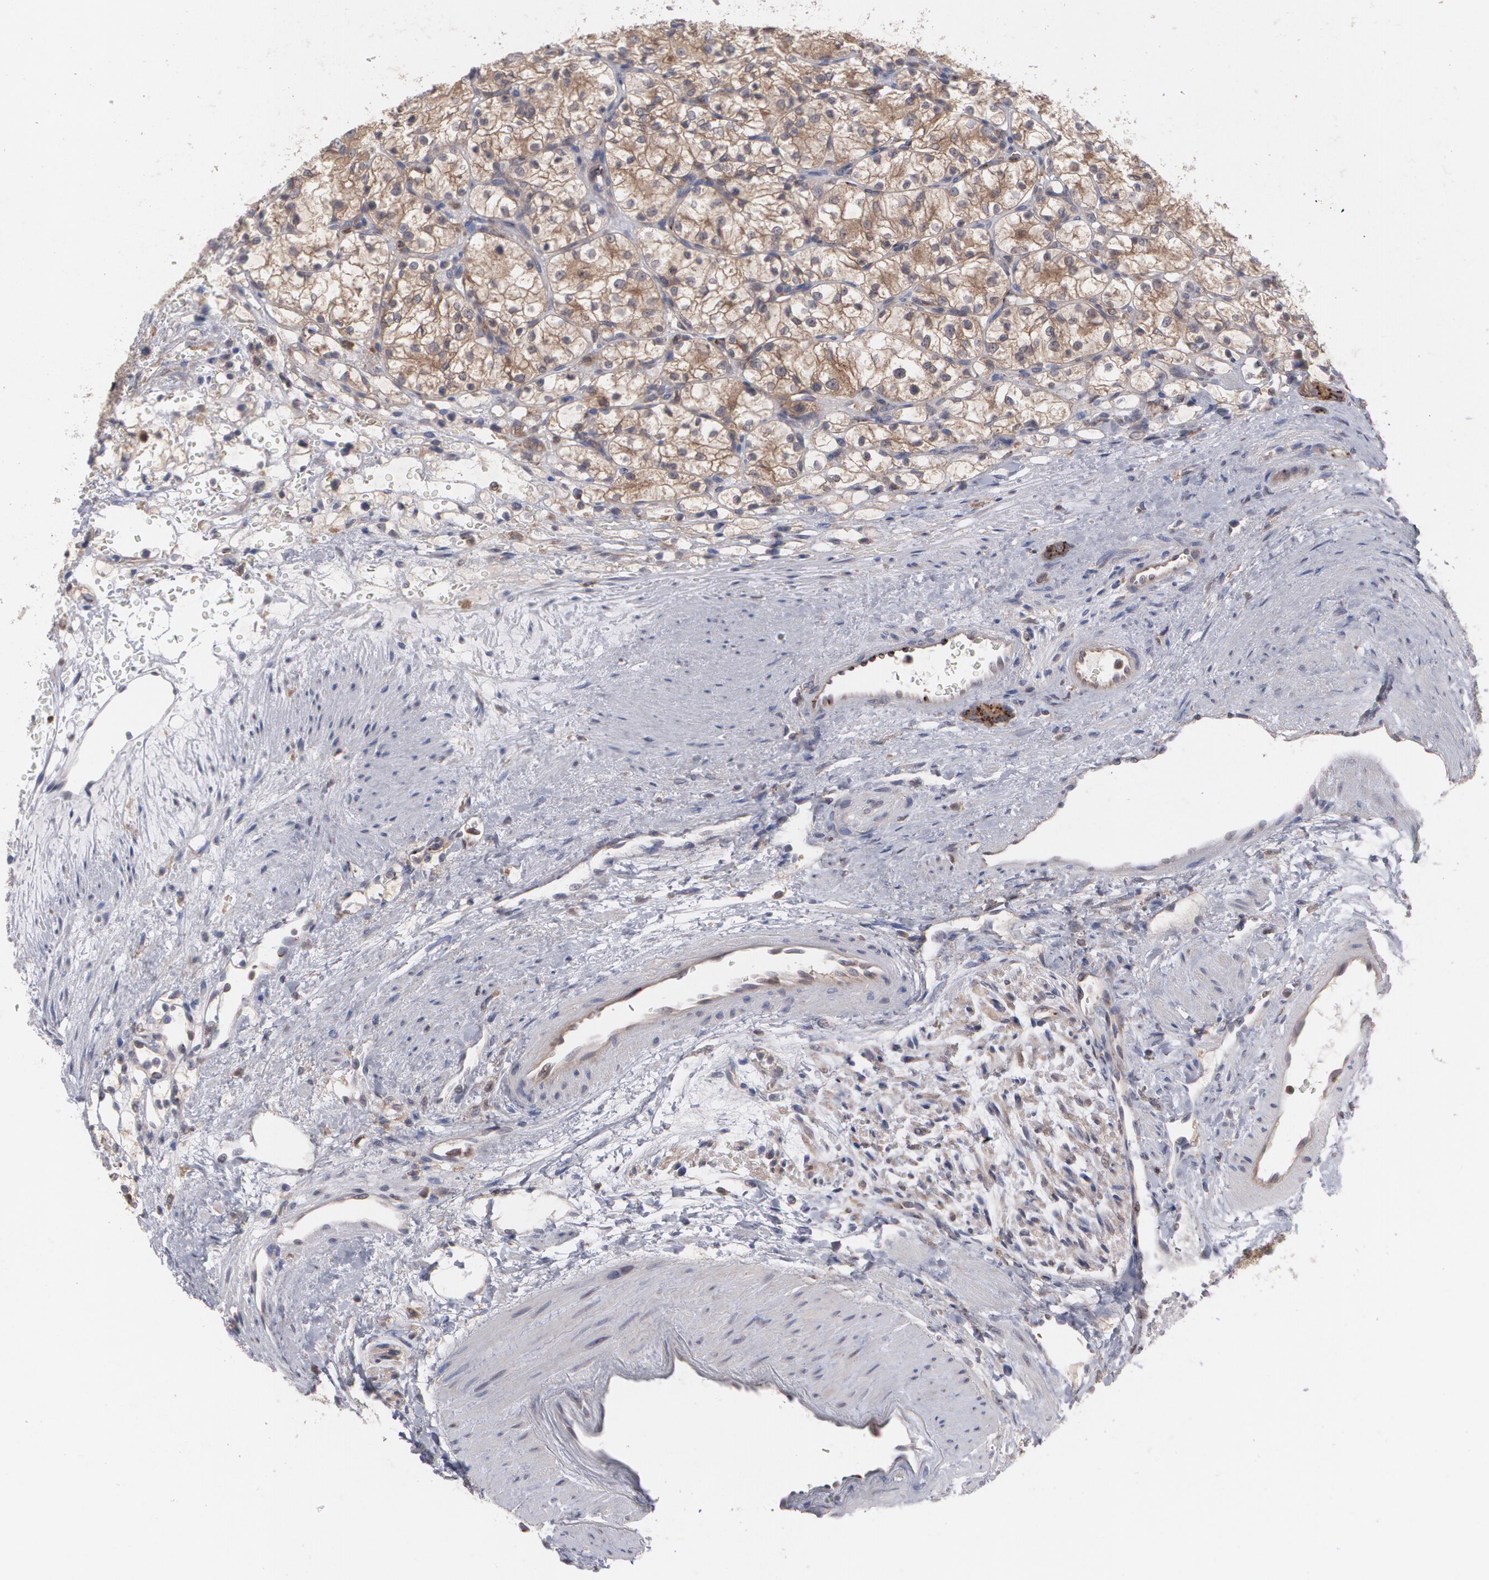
{"staining": {"intensity": "moderate", "quantity": ">75%", "location": "cytoplasmic/membranous"}, "tissue": "renal cancer", "cell_type": "Tumor cells", "image_type": "cancer", "snomed": [{"axis": "morphology", "description": "Adenocarcinoma, NOS"}, {"axis": "topography", "description": "Kidney"}], "caption": "Renal cancer stained for a protein reveals moderate cytoplasmic/membranous positivity in tumor cells.", "gene": "HTT", "patient": {"sex": "female", "age": 60}}